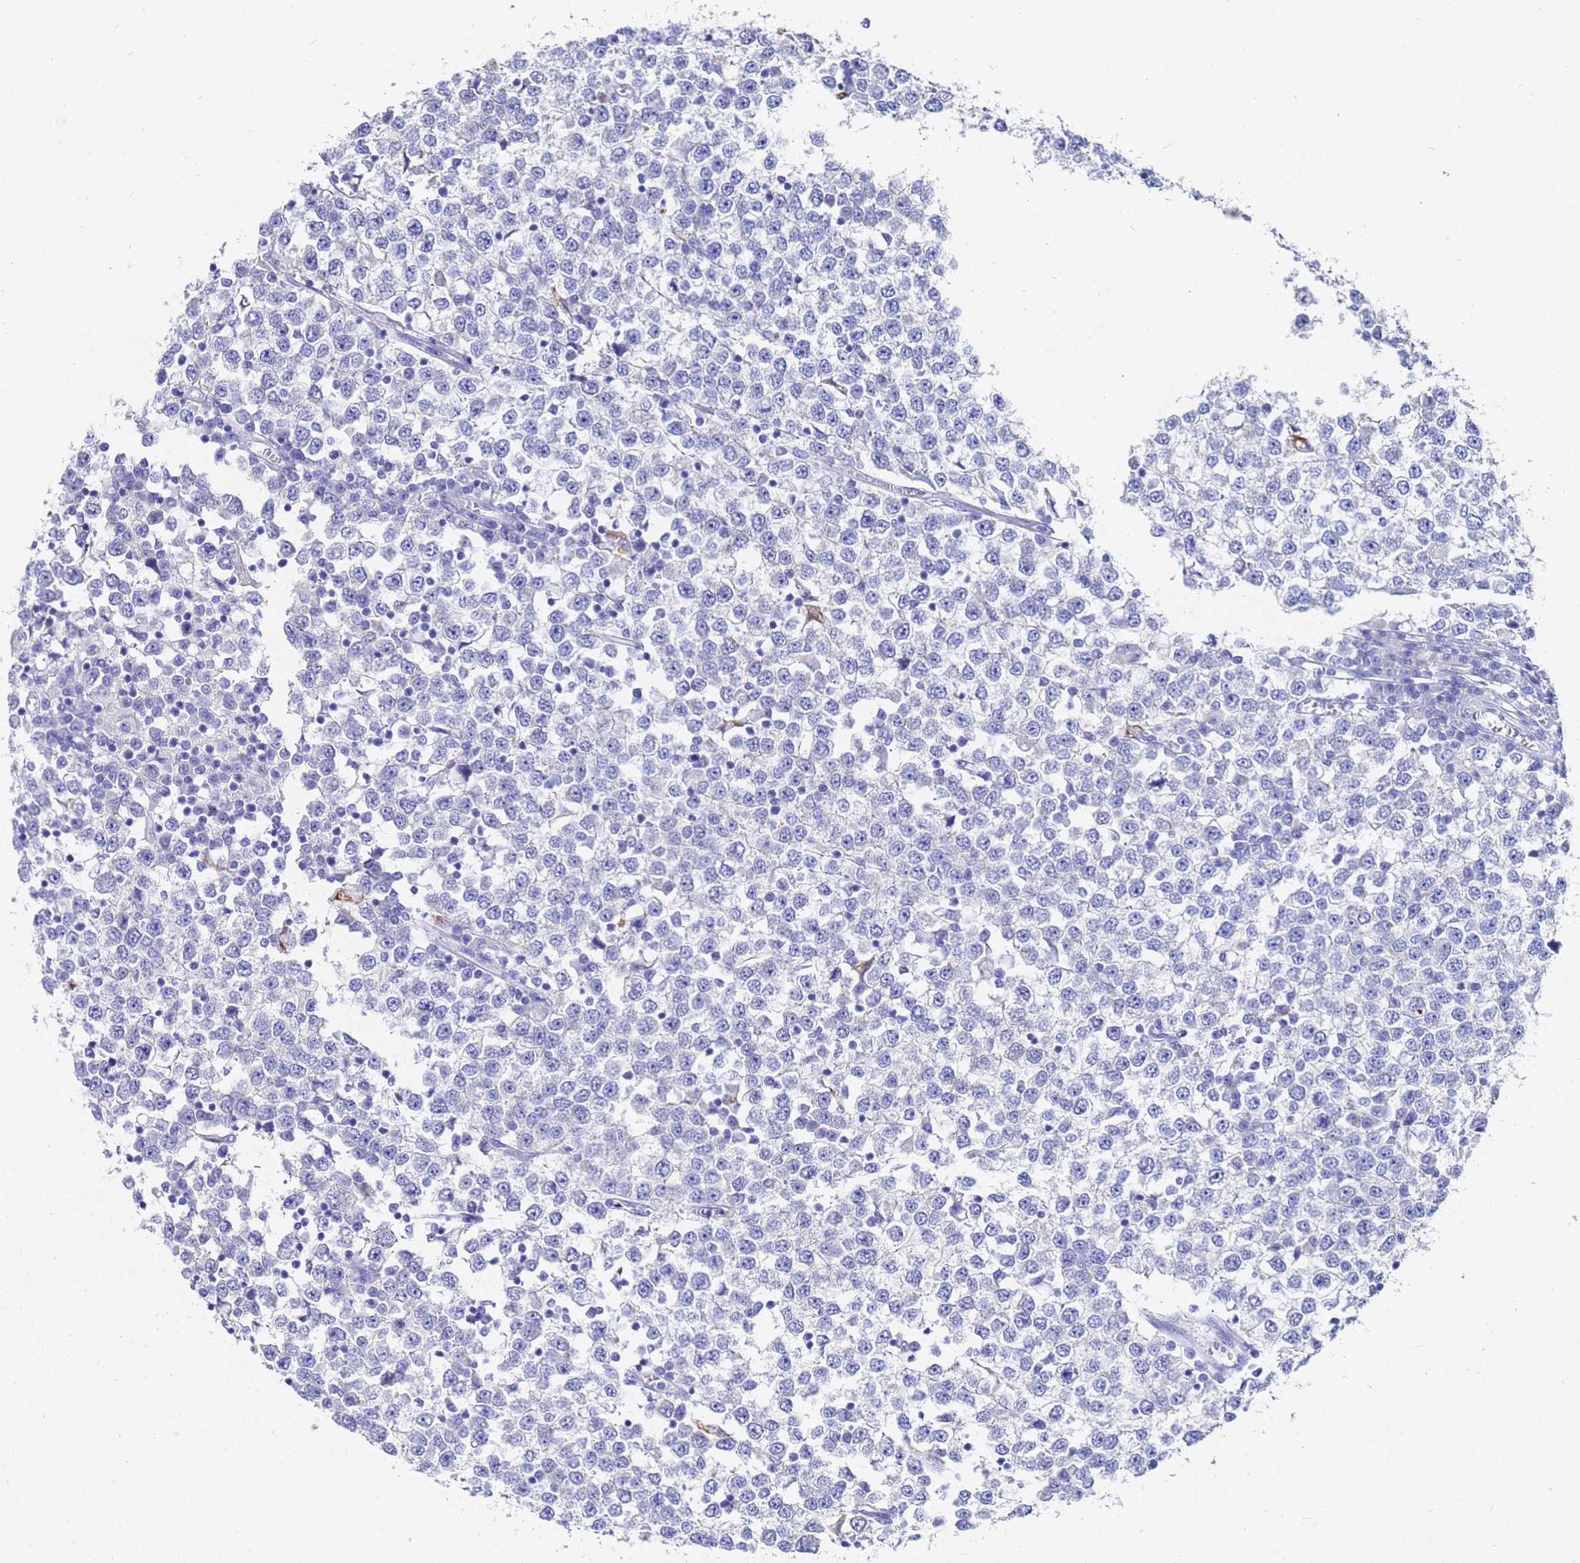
{"staining": {"intensity": "negative", "quantity": "none", "location": "none"}, "tissue": "testis cancer", "cell_type": "Tumor cells", "image_type": "cancer", "snomed": [{"axis": "morphology", "description": "Seminoma, NOS"}, {"axis": "topography", "description": "Testis"}], "caption": "IHC photomicrograph of testis seminoma stained for a protein (brown), which displays no positivity in tumor cells.", "gene": "C2orf72", "patient": {"sex": "male", "age": 65}}